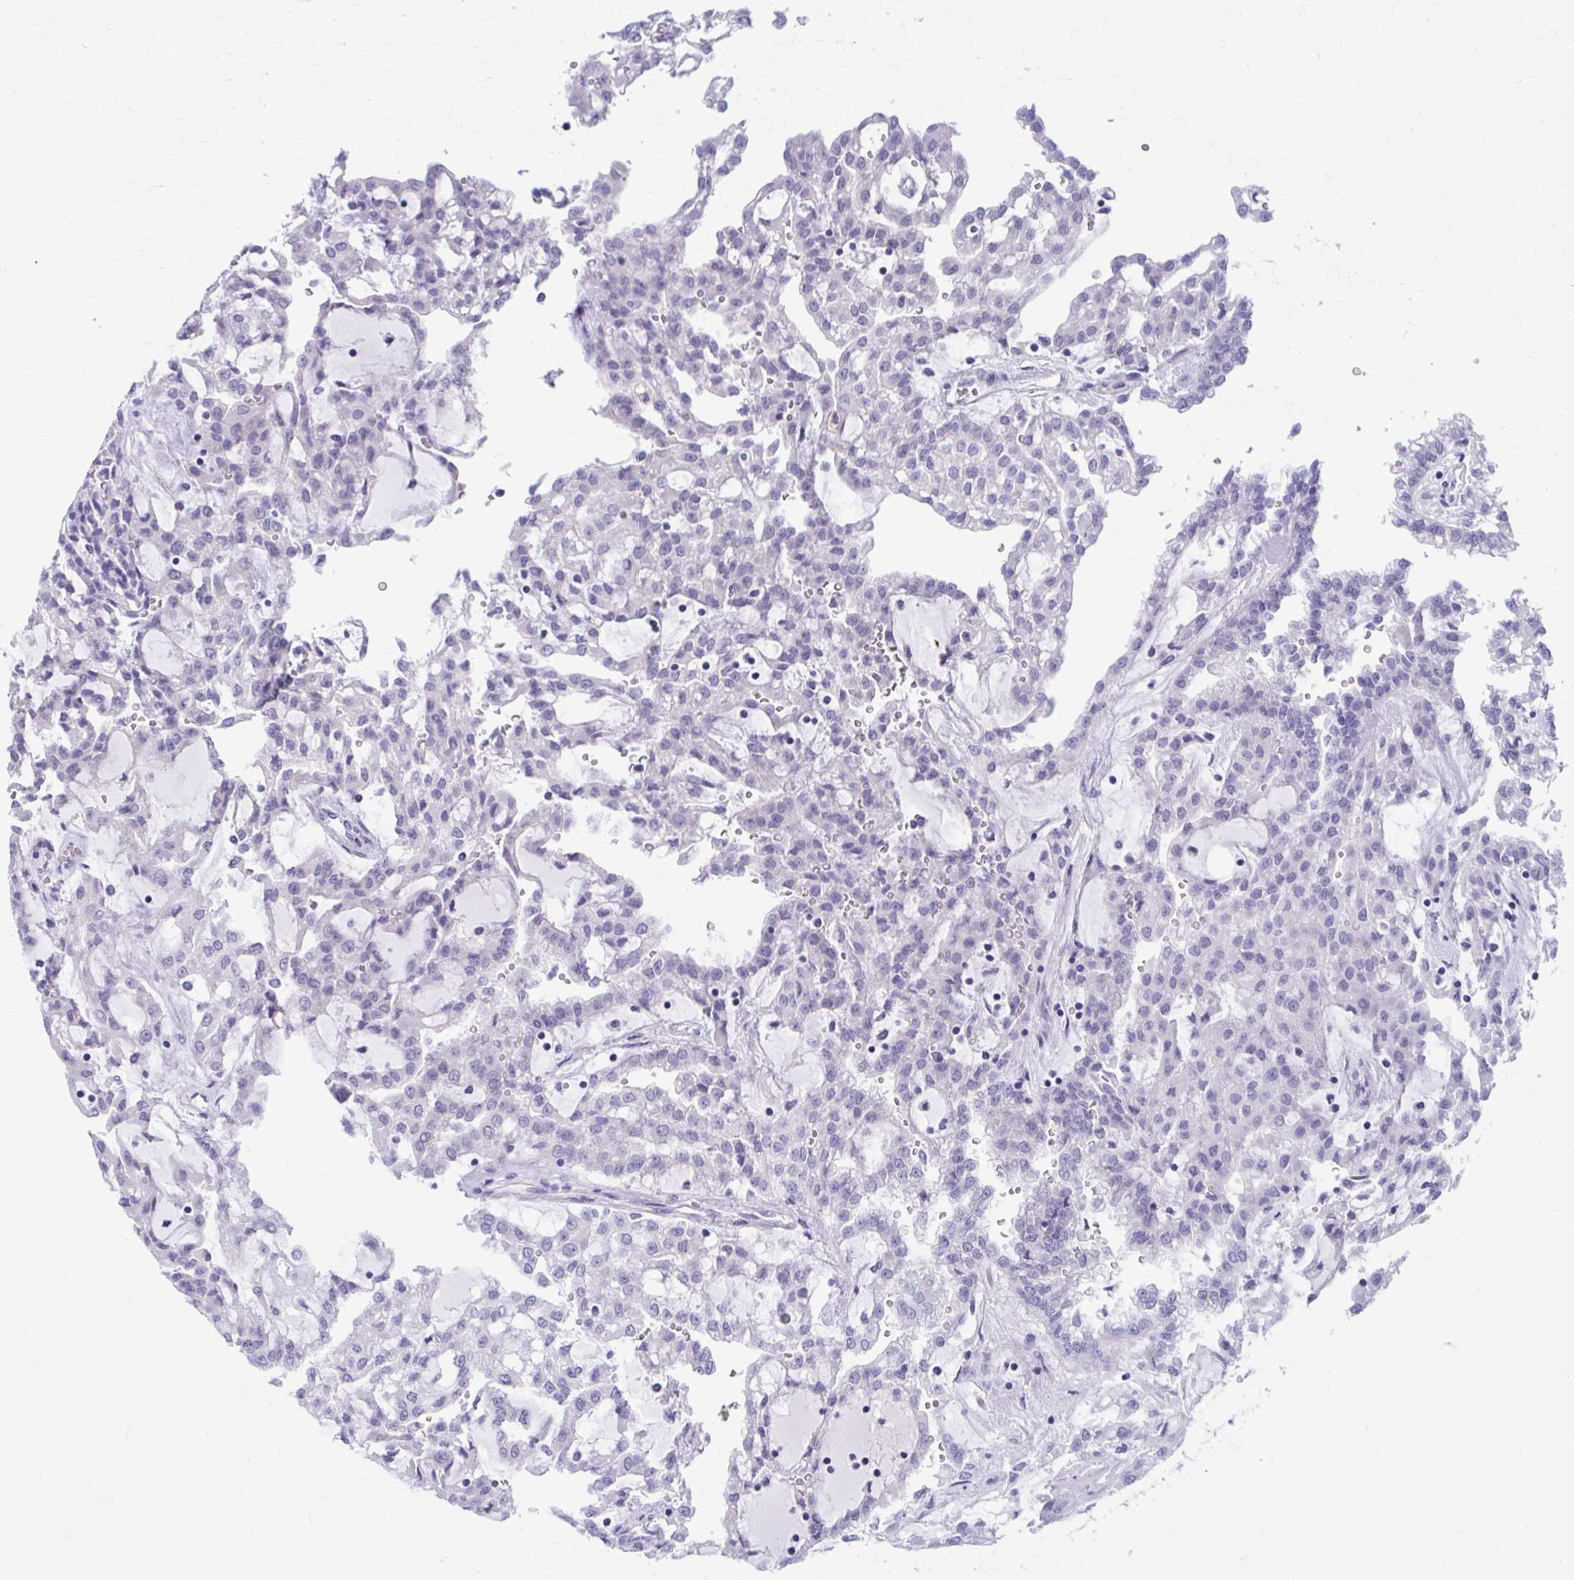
{"staining": {"intensity": "negative", "quantity": "none", "location": "none"}, "tissue": "renal cancer", "cell_type": "Tumor cells", "image_type": "cancer", "snomed": [{"axis": "morphology", "description": "Adenocarcinoma, NOS"}, {"axis": "topography", "description": "Kidney"}], "caption": "Tumor cells are negative for brown protein staining in renal cancer (adenocarcinoma).", "gene": "CCDC105", "patient": {"sex": "male", "age": 63}}